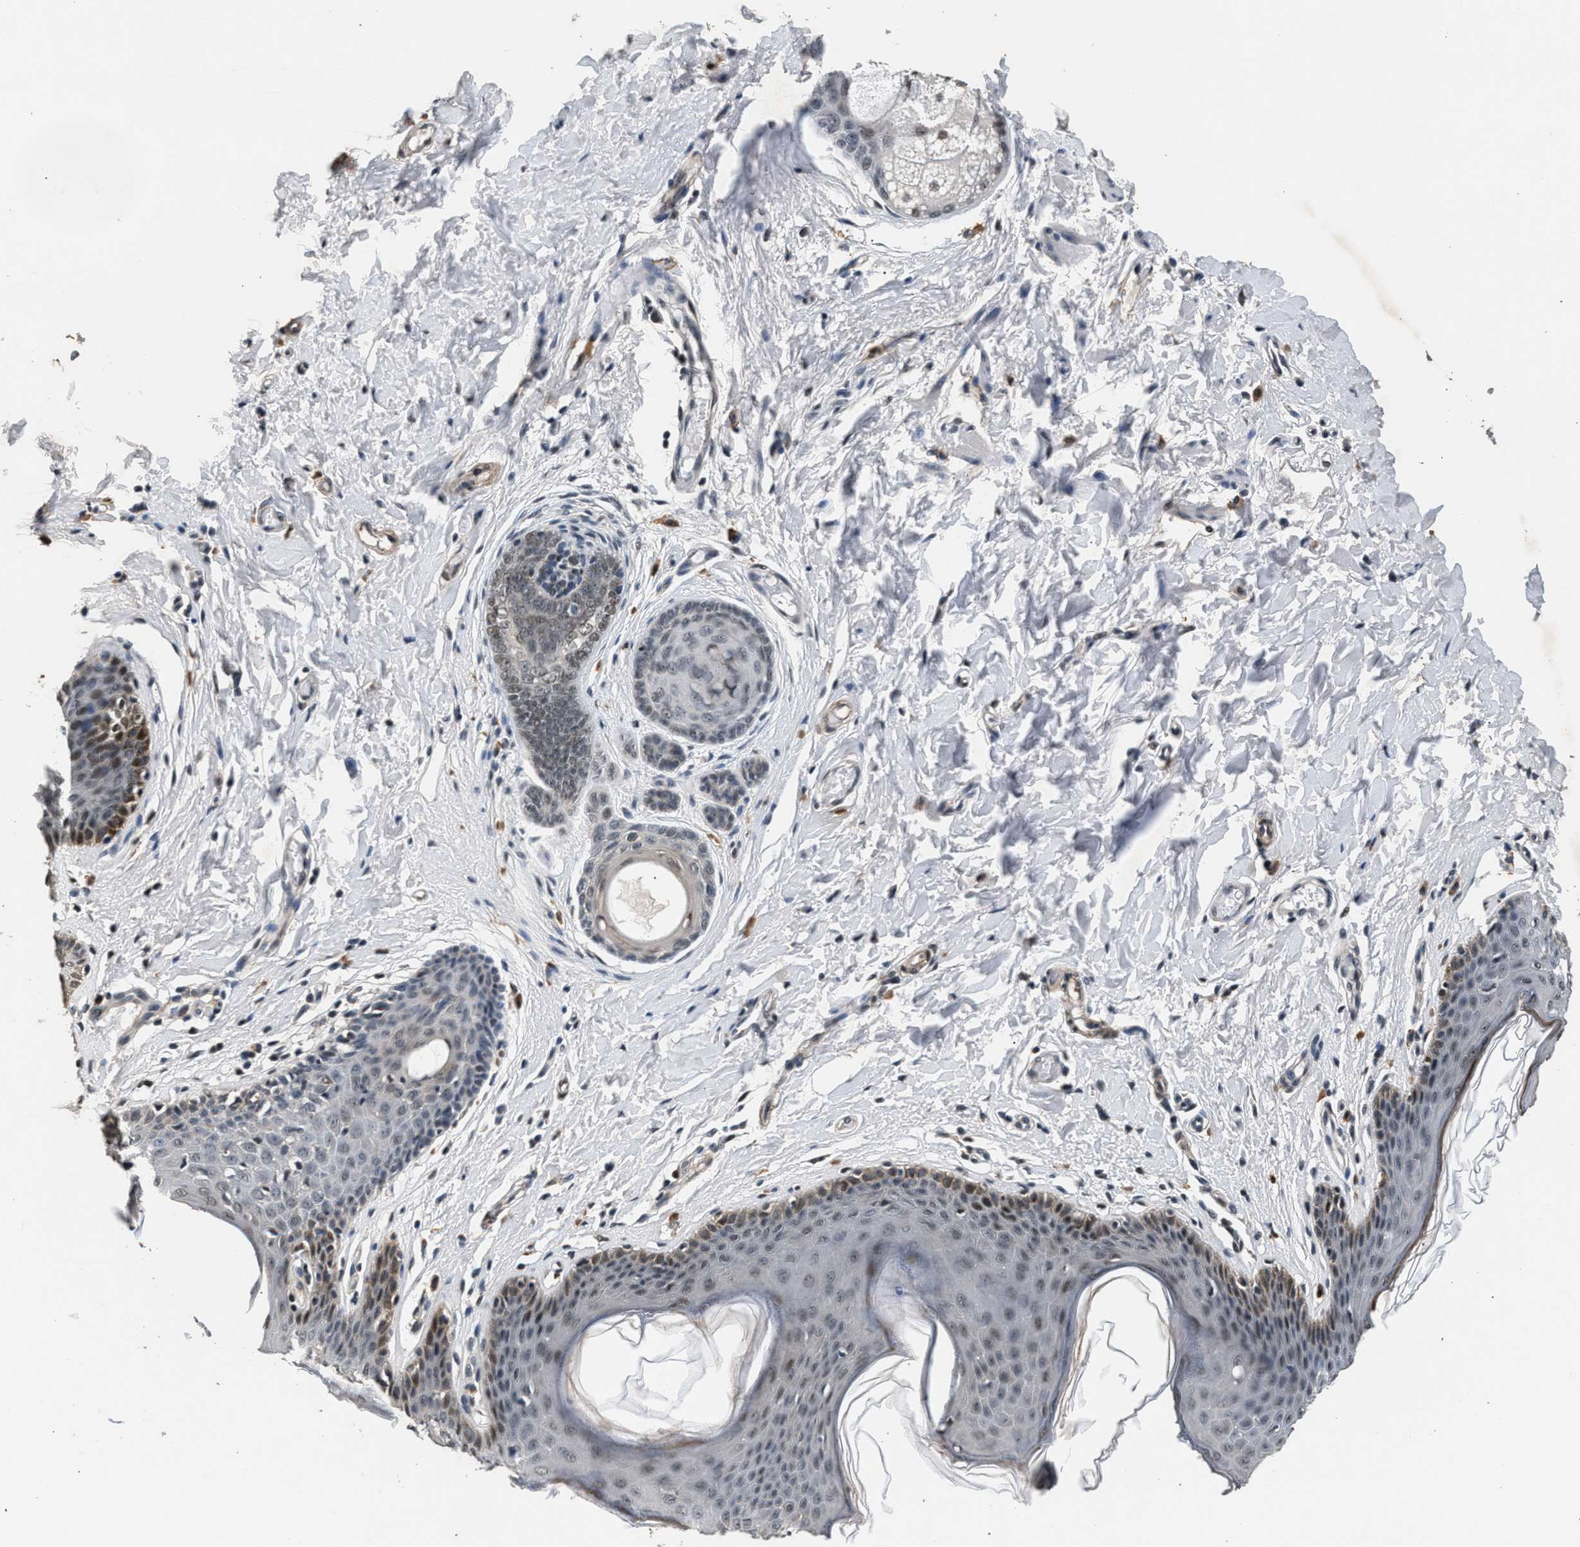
{"staining": {"intensity": "moderate", "quantity": "<25%", "location": "nuclear"}, "tissue": "skin", "cell_type": "Epidermal cells", "image_type": "normal", "snomed": [{"axis": "morphology", "description": "Normal tissue, NOS"}, {"axis": "topography", "description": "Vulva"}], "caption": "Brown immunohistochemical staining in benign skin exhibits moderate nuclear expression in about <25% of epidermal cells.", "gene": "RBM33", "patient": {"sex": "female", "age": 66}}